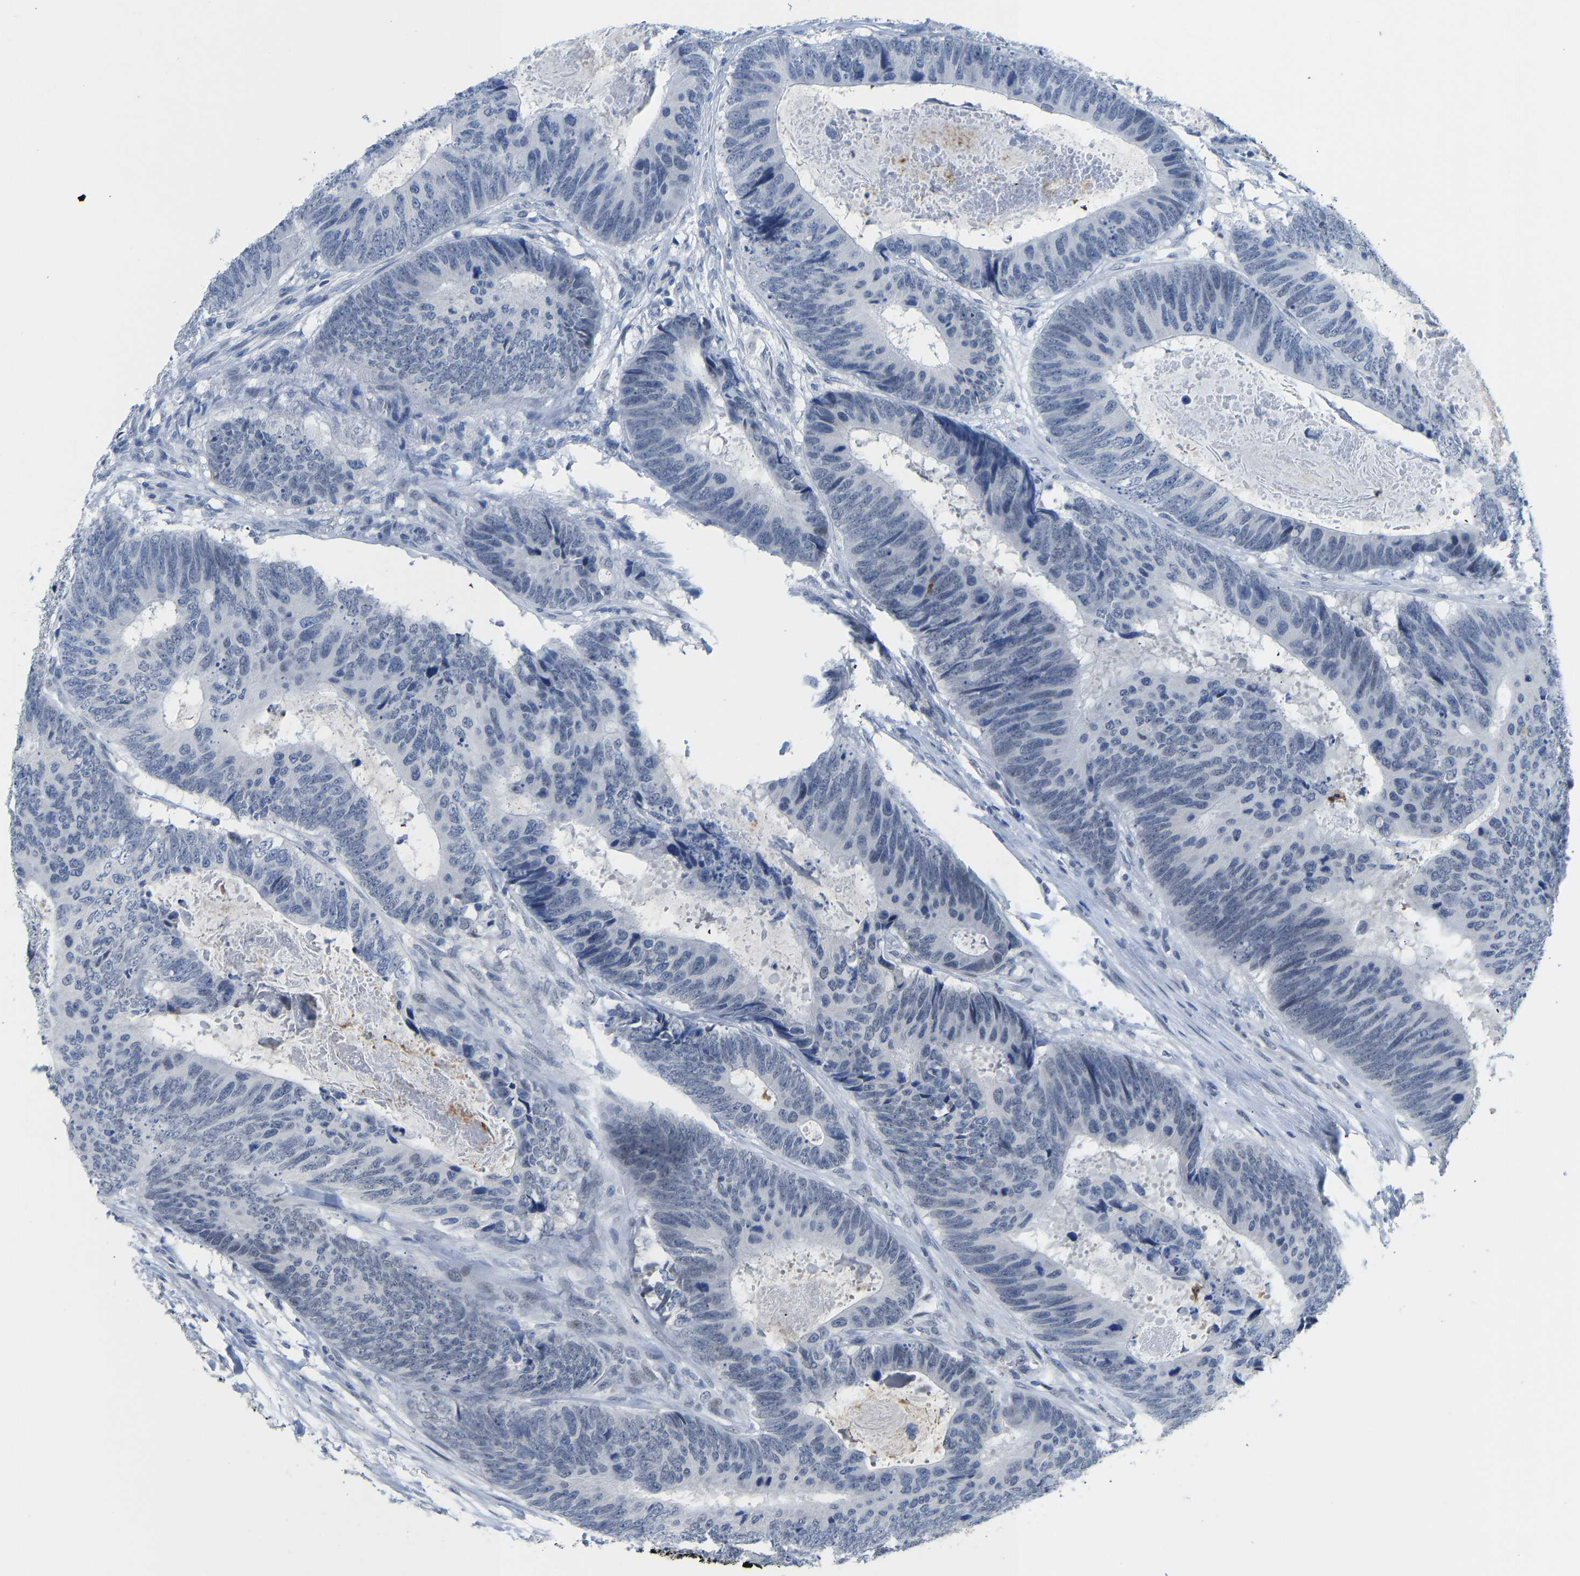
{"staining": {"intensity": "negative", "quantity": "none", "location": "none"}, "tissue": "colorectal cancer", "cell_type": "Tumor cells", "image_type": "cancer", "snomed": [{"axis": "morphology", "description": "Adenocarcinoma, NOS"}, {"axis": "topography", "description": "Colon"}], "caption": "The histopathology image demonstrates no significant expression in tumor cells of colorectal cancer (adenocarcinoma). The staining was performed using DAB to visualize the protein expression in brown, while the nuclei were stained in blue with hematoxylin (Magnification: 20x).", "gene": "TXNDC2", "patient": {"sex": "male", "age": 56}}